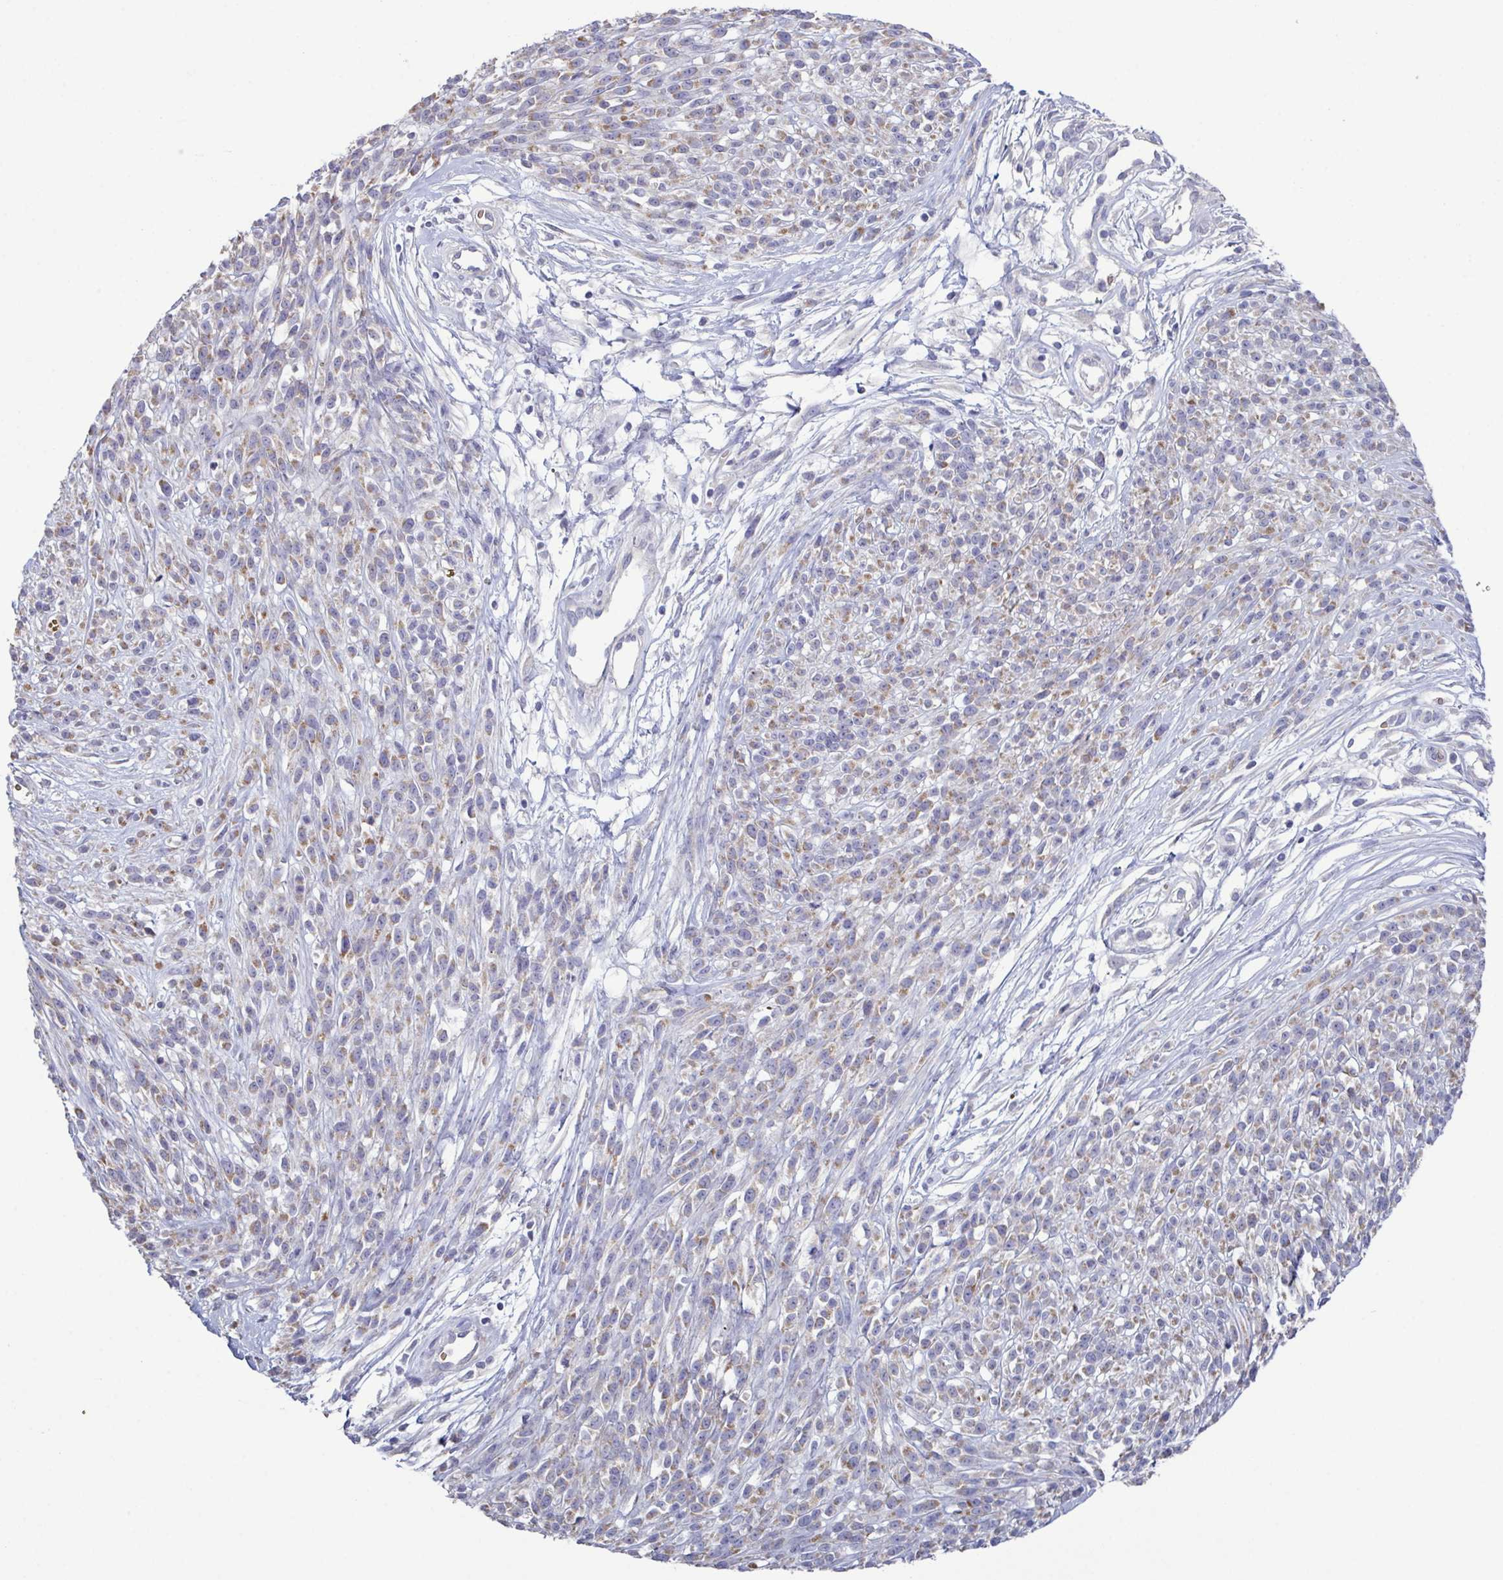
{"staining": {"intensity": "moderate", "quantity": ">75%", "location": "cytoplasmic/membranous"}, "tissue": "melanoma", "cell_type": "Tumor cells", "image_type": "cancer", "snomed": [{"axis": "morphology", "description": "Malignant melanoma, NOS"}, {"axis": "topography", "description": "Skin"}, {"axis": "topography", "description": "Skin of trunk"}], "caption": "Malignant melanoma stained for a protein (brown) shows moderate cytoplasmic/membranous positive expression in about >75% of tumor cells.", "gene": "GLDC", "patient": {"sex": "male", "age": 74}}